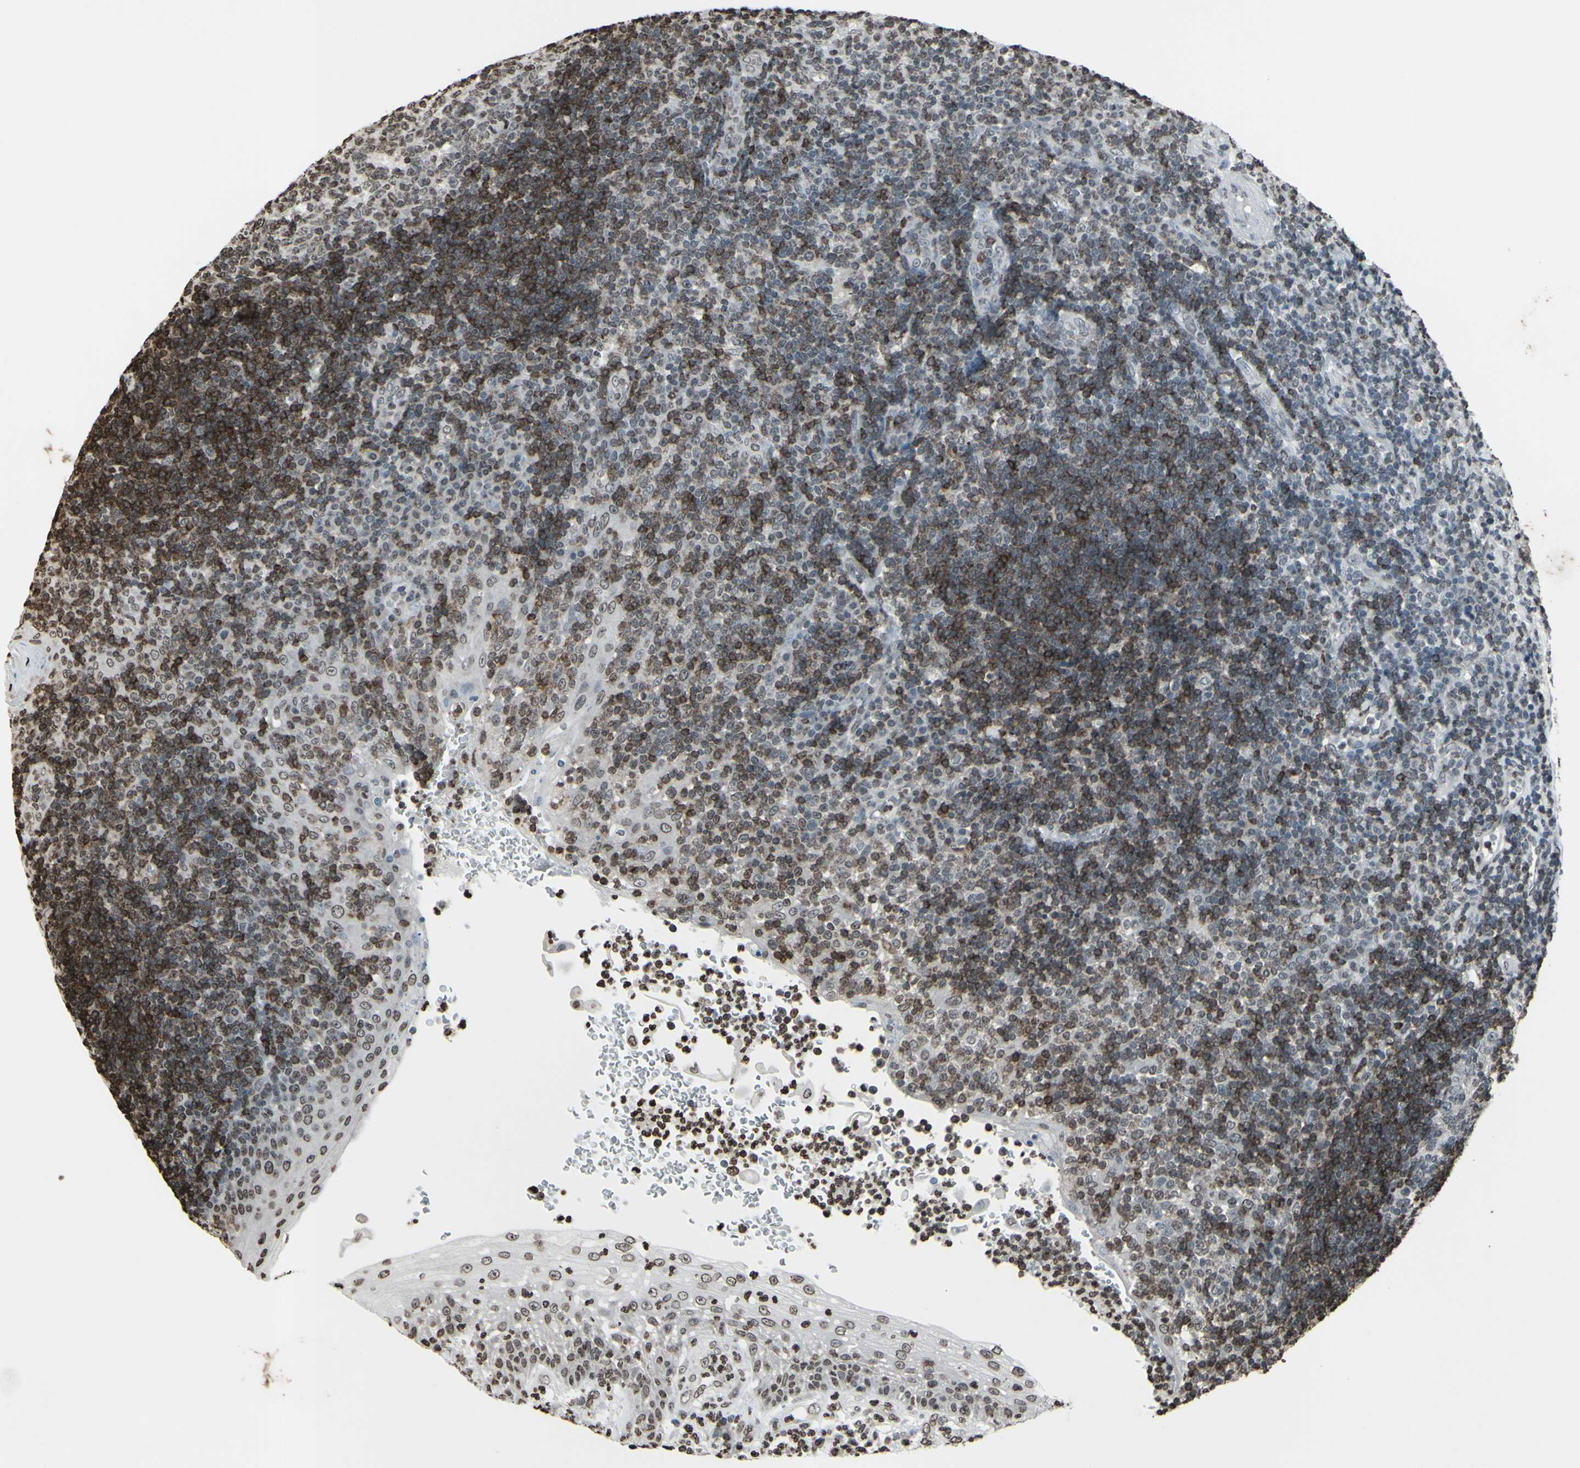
{"staining": {"intensity": "strong", "quantity": "25%-75%", "location": "cytoplasmic/membranous"}, "tissue": "tonsil", "cell_type": "Germinal center cells", "image_type": "normal", "snomed": [{"axis": "morphology", "description": "Normal tissue, NOS"}, {"axis": "topography", "description": "Tonsil"}], "caption": "Immunohistochemistry micrograph of benign tonsil: tonsil stained using immunohistochemistry shows high levels of strong protein expression localized specifically in the cytoplasmic/membranous of germinal center cells, appearing as a cytoplasmic/membranous brown color.", "gene": "CD79B", "patient": {"sex": "female", "age": 40}}